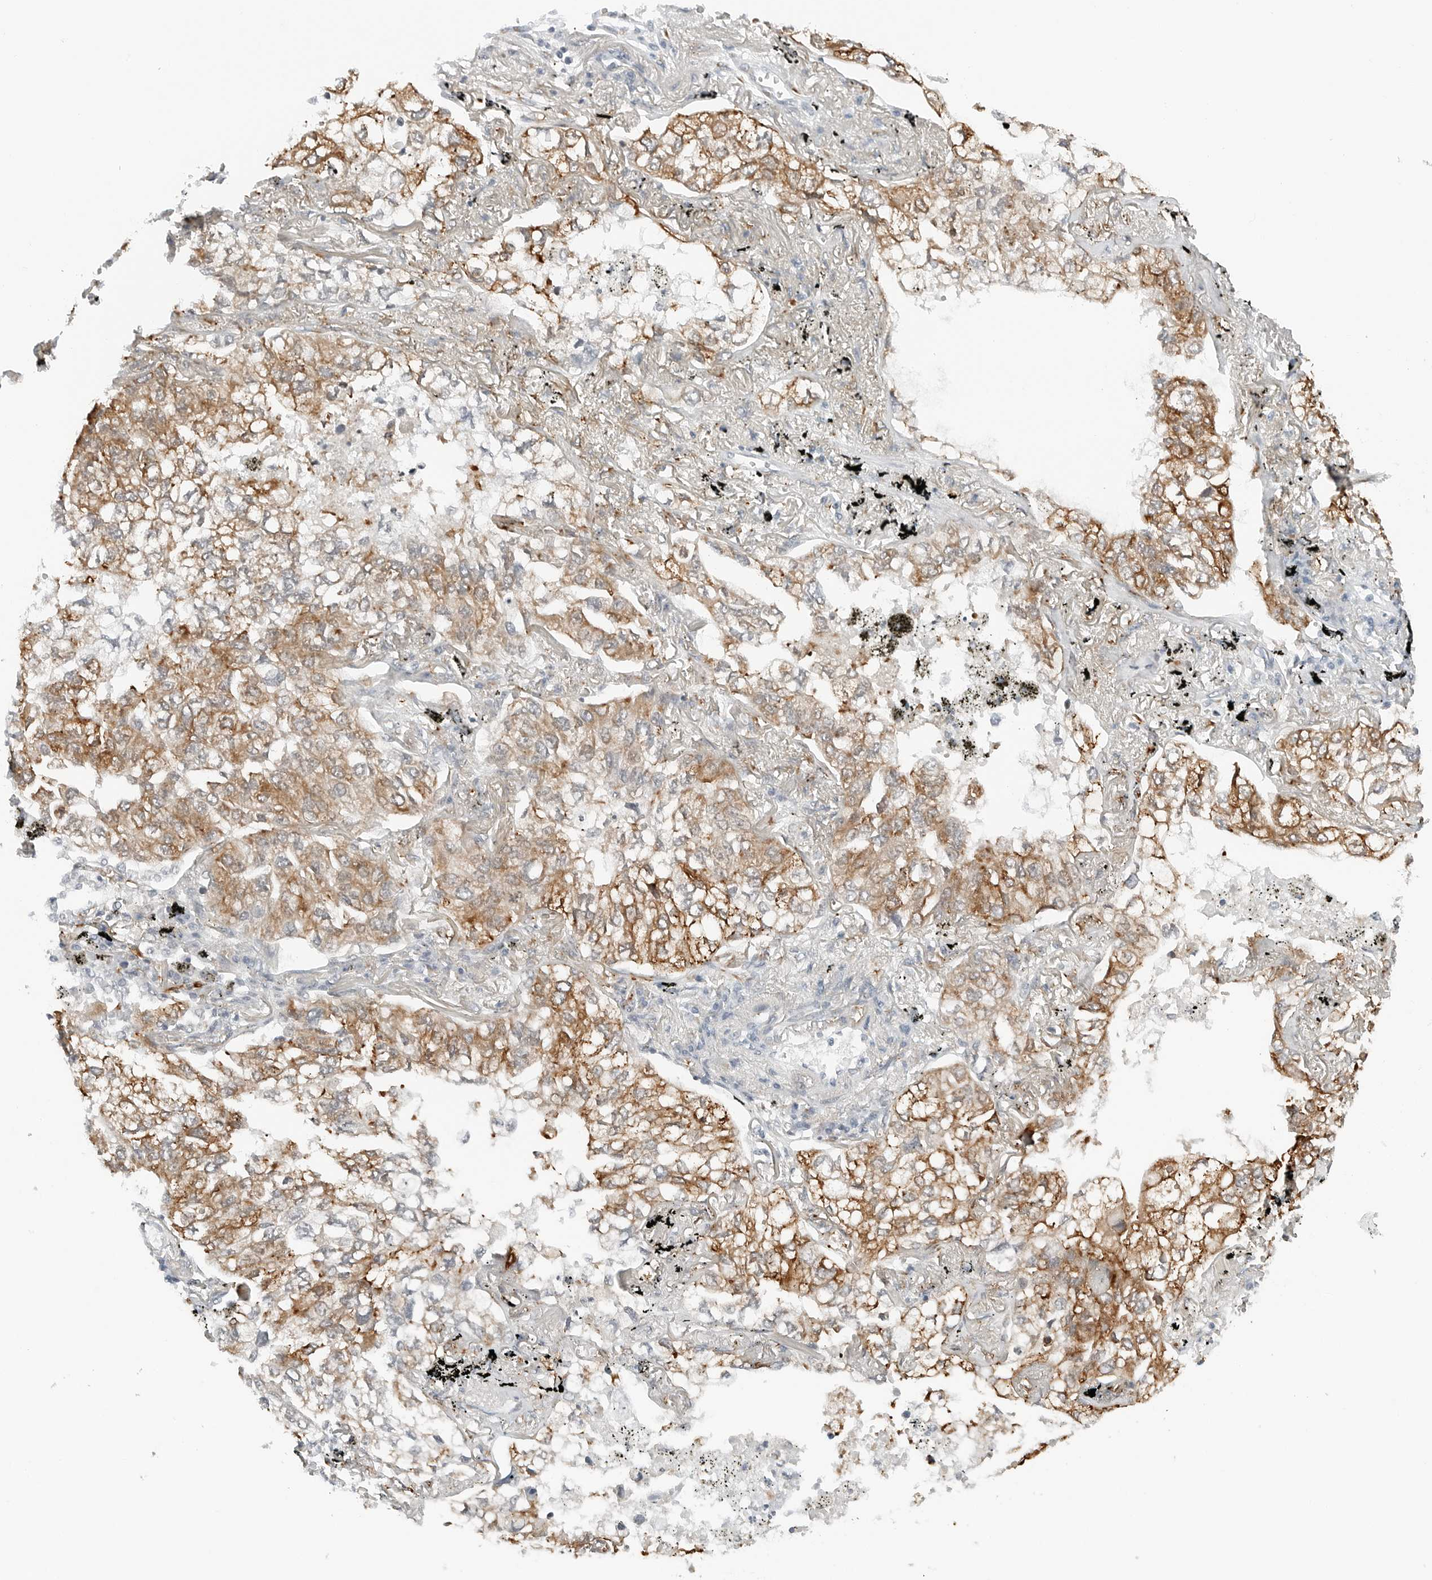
{"staining": {"intensity": "moderate", "quantity": ">75%", "location": "cytoplasmic/membranous"}, "tissue": "lung cancer", "cell_type": "Tumor cells", "image_type": "cancer", "snomed": [{"axis": "morphology", "description": "Adenocarcinoma, NOS"}, {"axis": "topography", "description": "Lung"}], "caption": "The image displays a brown stain indicating the presence of a protein in the cytoplasmic/membranous of tumor cells in lung cancer (adenocarcinoma). (DAB (3,3'-diaminobenzidine) IHC with brightfield microscopy, high magnification).", "gene": "P4HA2", "patient": {"sex": "male", "age": 65}}